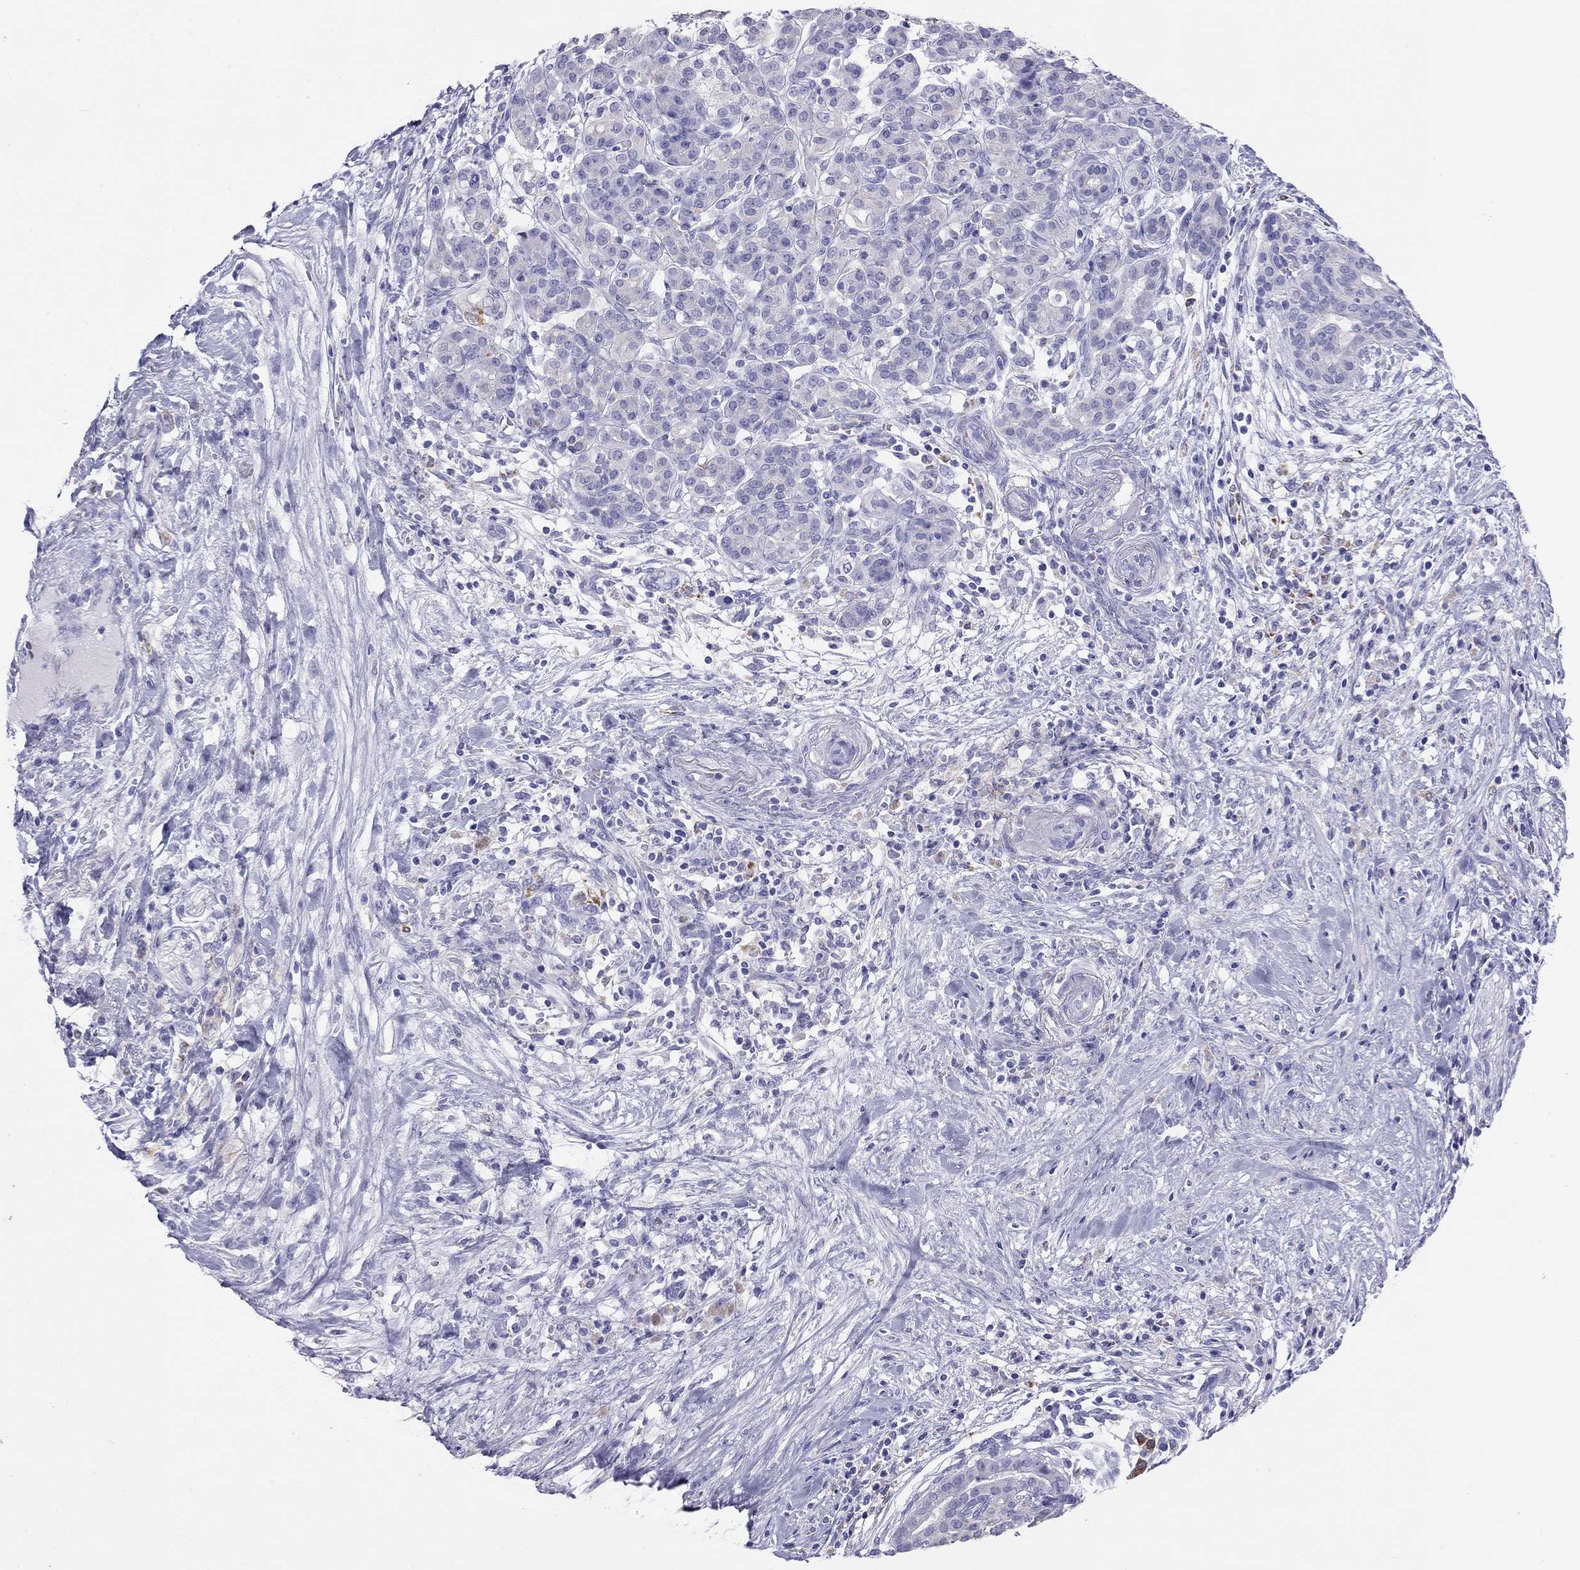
{"staining": {"intensity": "negative", "quantity": "none", "location": "none"}, "tissue": "pancreatic cancer", "cell_type": "Tumor cells", "image_type": "cancer", "snomed": [{"axis": "morphology", "description": "Adenocarcinoma, NOS"}, {"axis": "topography", "description": "Pancreas"}], "caption": "Immunohistochemistry of pancreatic cancer displays no expression in tumor cells. (Stains: DAB (3,3'-diaminobenzidine) immunohistochemistry with hematoxylin counter stain, Microscopy: brightfield microscopy at high magnification).", "gene": "HLA-DQB2", "patient": {"sex": "male", "age": 44}}